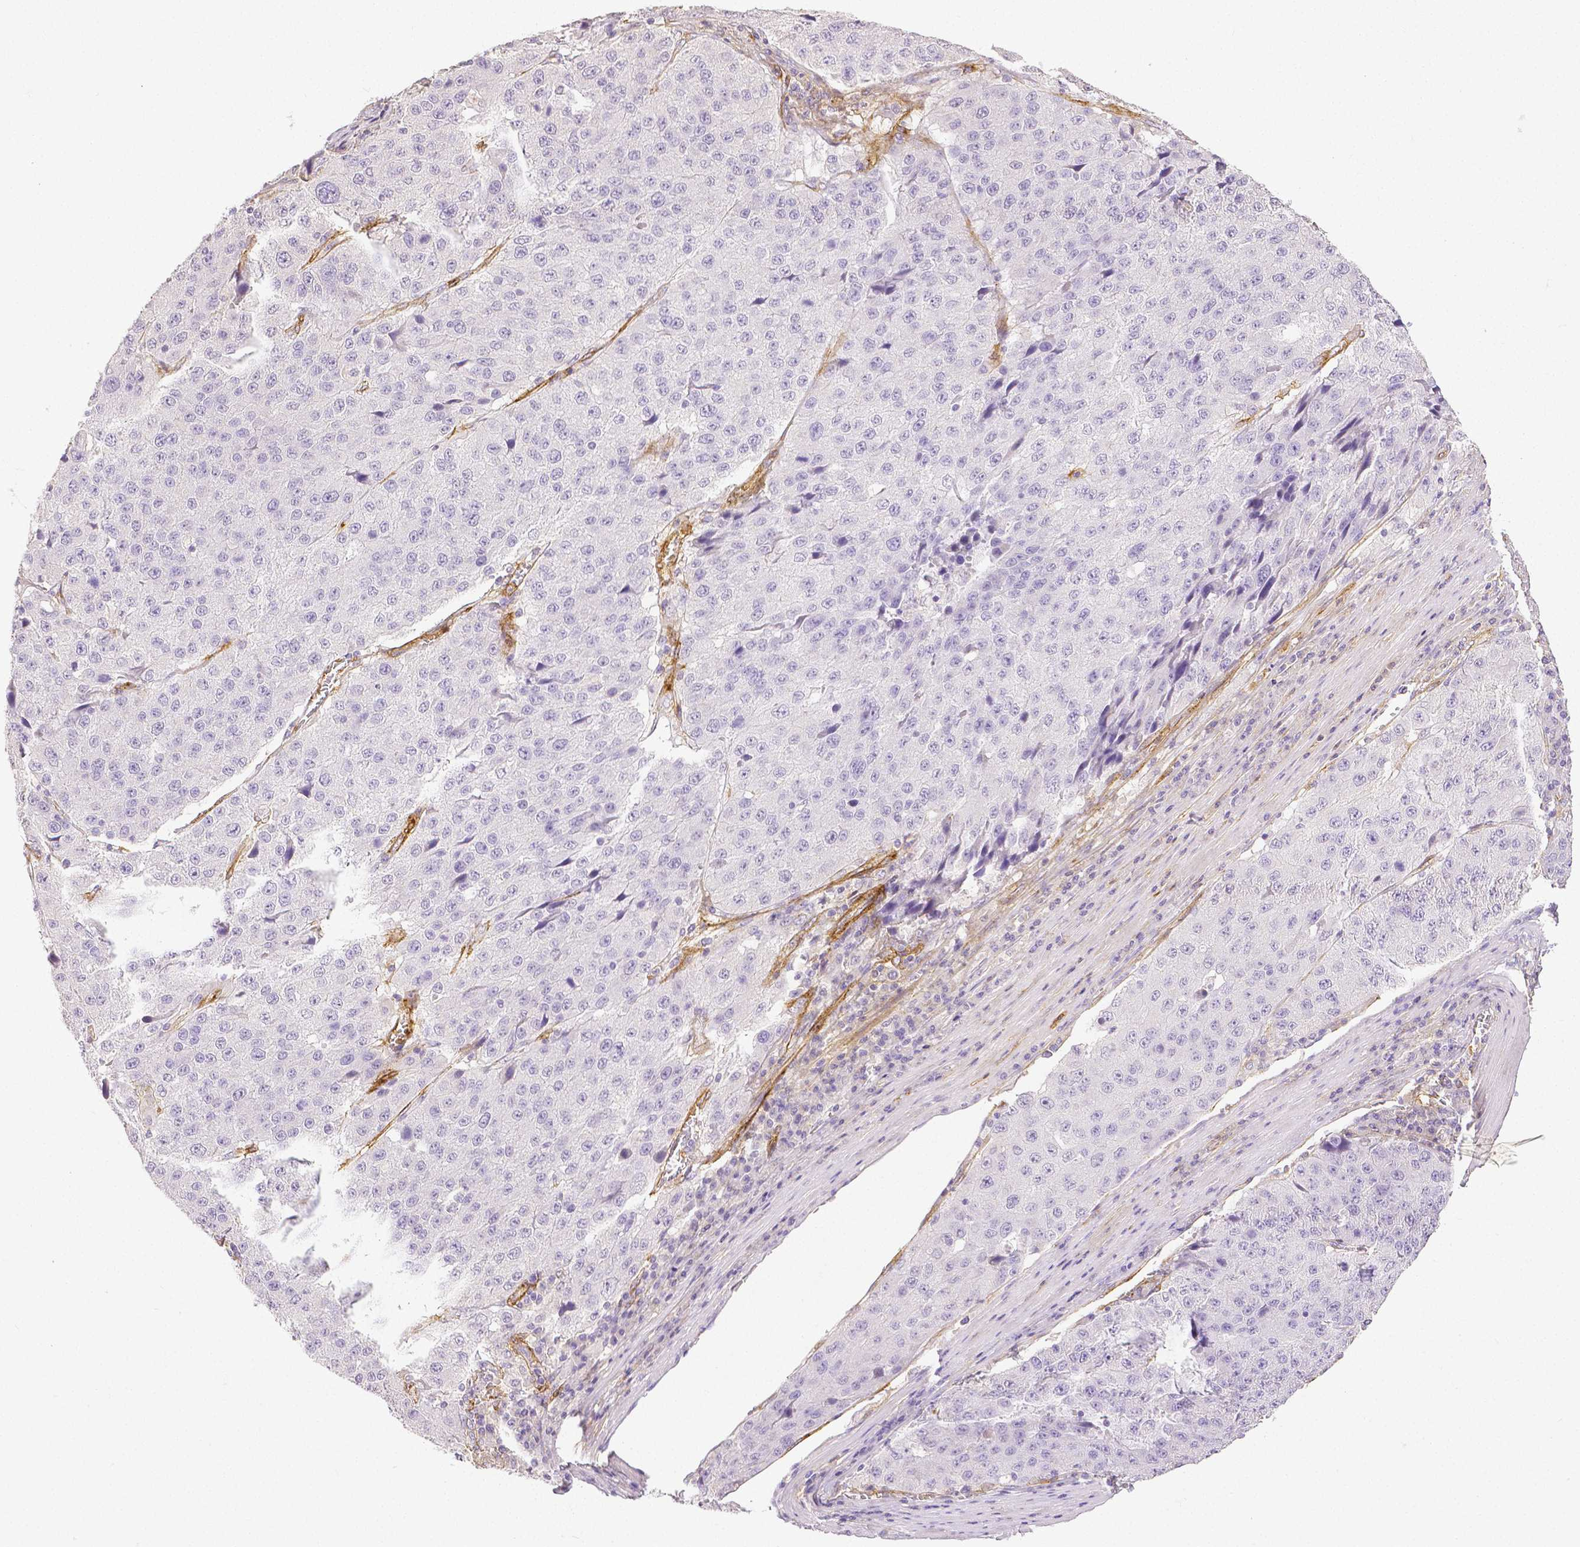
{"staining": {"intensity": "negative", "quantity": "none", "location": "none"}, "tissue": "stomach cancer", "cell_type": "Tumor cells", "image_type": "cancer", "snomed": [{"axis": "morphology", "description": "Adenocarcinoma, NOS"}, {"axis": "topography", "description": "Stomach"}], "caption": "Tumor cells show no significant positivity in stomach cancer (adenocarcinoma). (Brightfield microscopy of DAB (3,3'-diaminobenzidine) IHC at high magnification).", "gene": "THY1", "patient": {"sex": "male", "age": 71}}